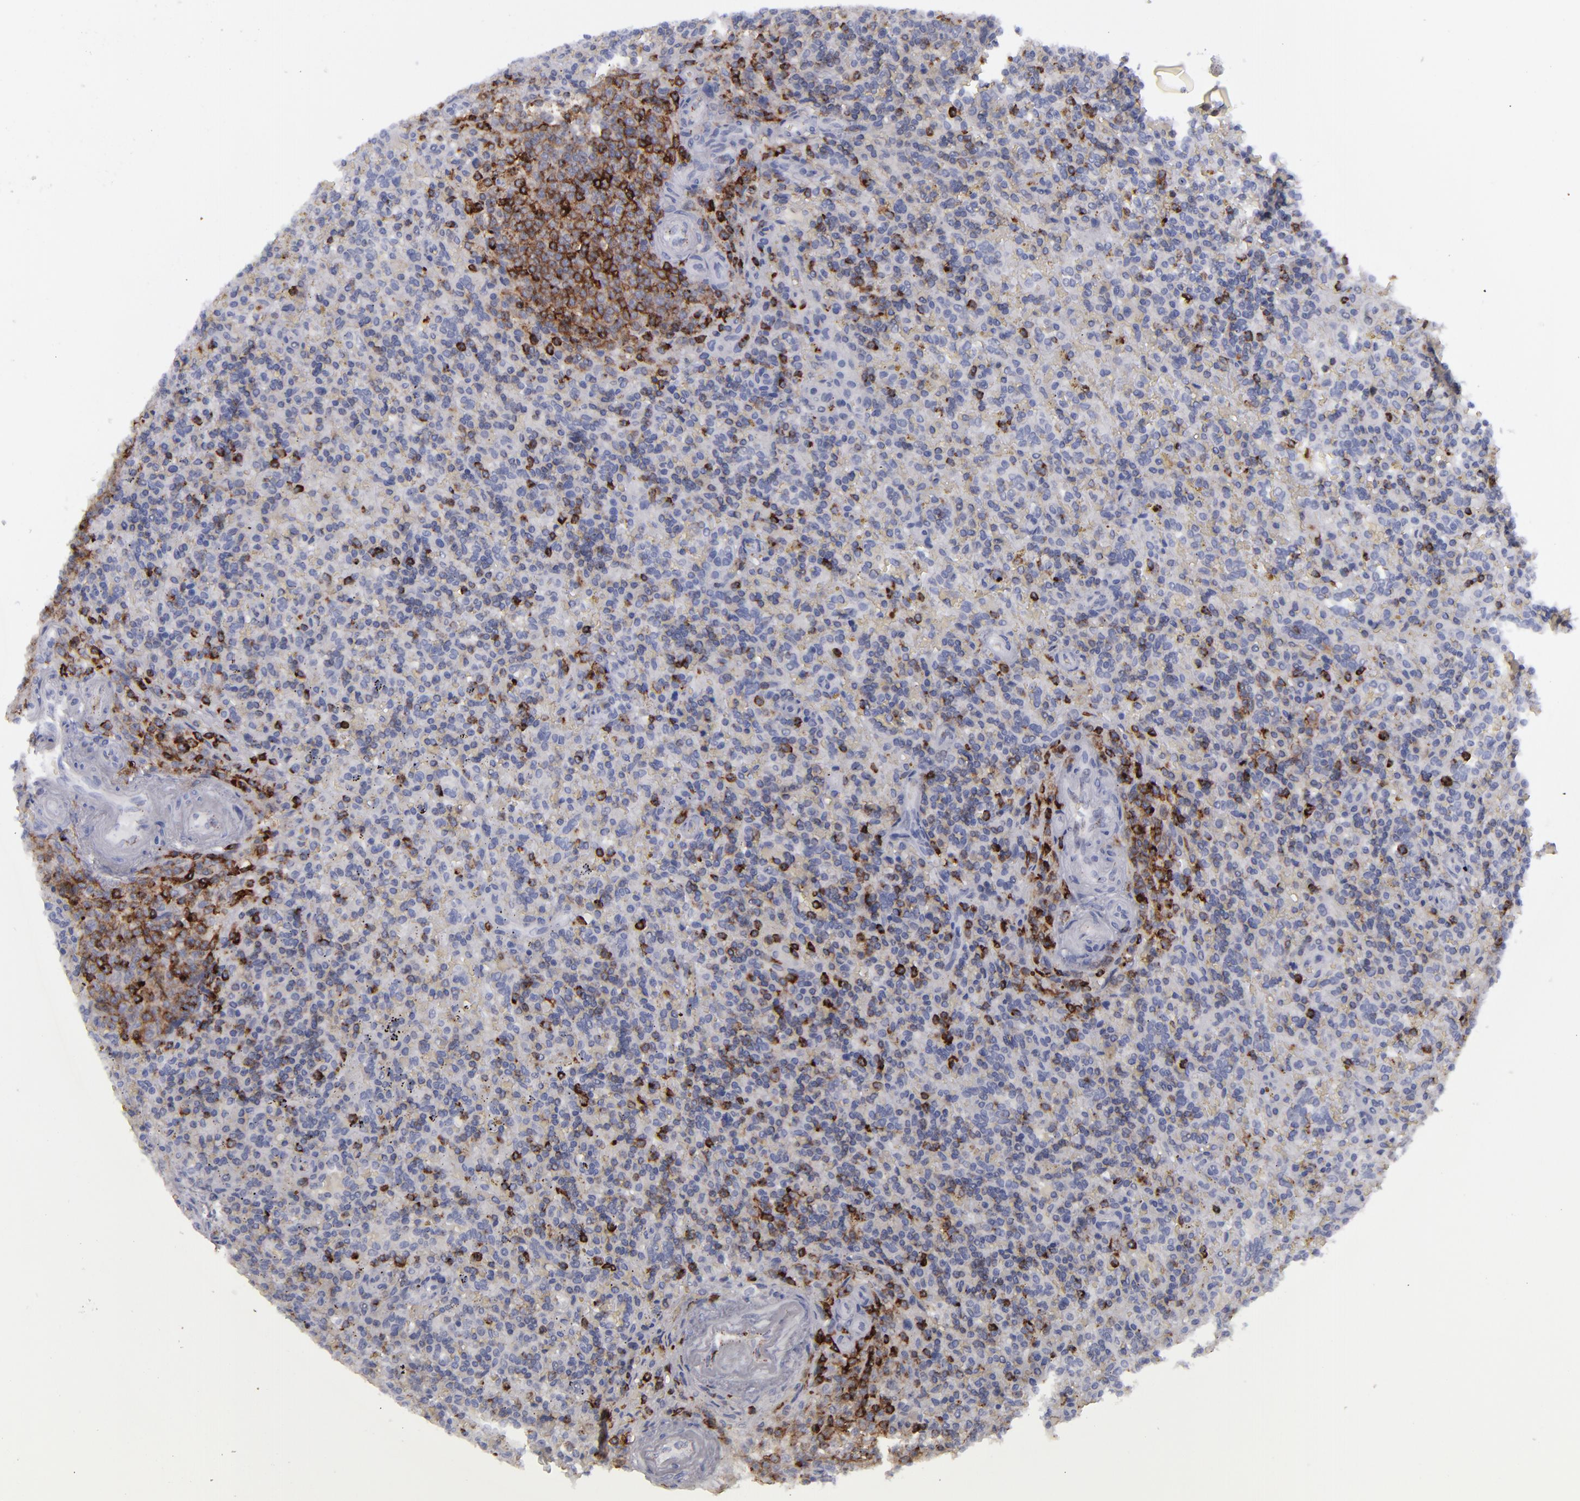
{"staining": {"intensity": "negative", "quantity": "none", "location": "none"}, "tissue": "lymphoma", "cell_type": "Tumor cells", "image_type": "cancer", "snomed": [{"axis": "morphology", "description": "Malignant lymphoma, non-Hodgkin's type, Low grade"}, {"axis": "topography", "description": "Spleen"}], "caption": "DAB immunohistochemical staining of human lymphoma shows no significant staining in tumor cells.", "gene": "CD27", "patient": {"sex": "male", "age": 67}}